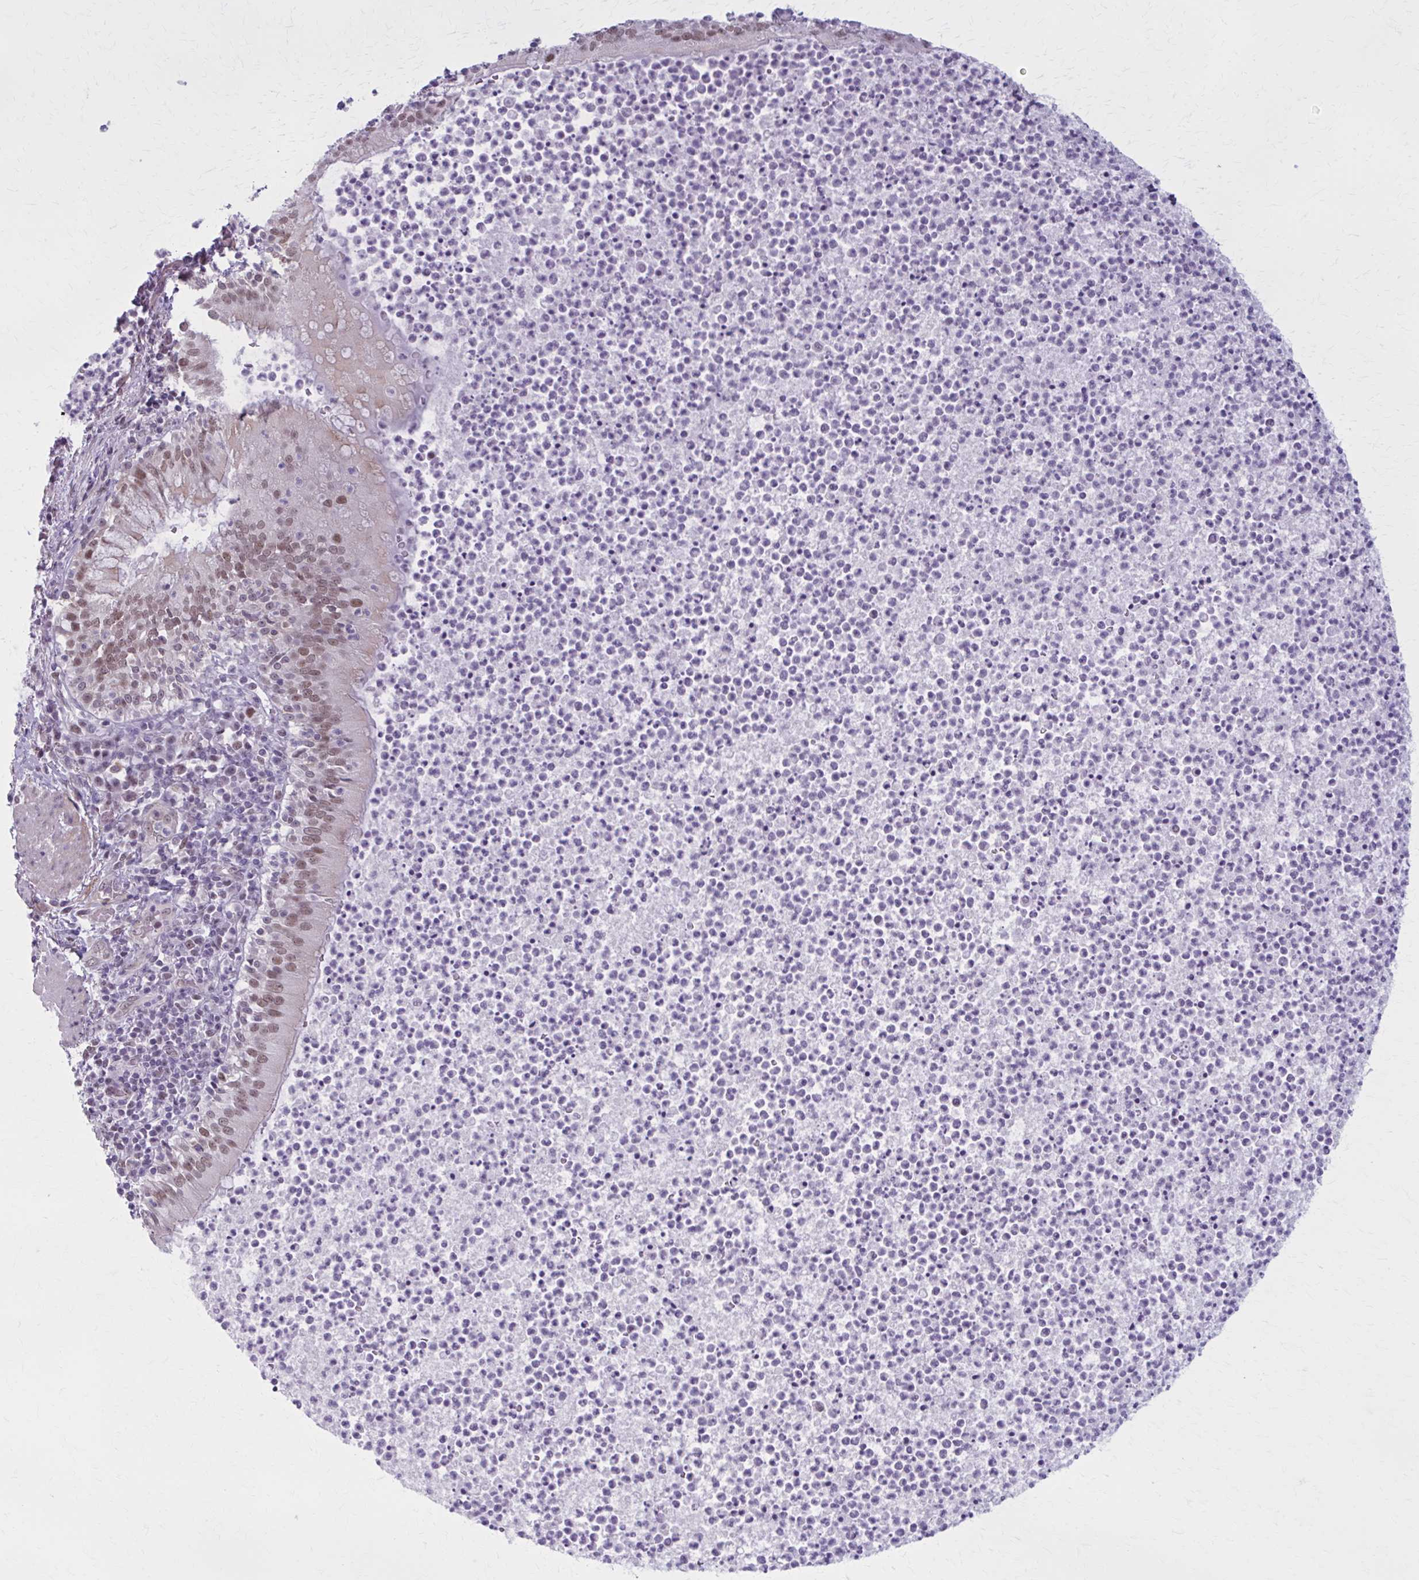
{"staining": {"intensity": "moderate", "quantity": "25%-75%", "location": "nuclear"}, "tissue": "bronchus", "cell_type": "Respiratory epithelial cells", "image_type": "normal", "snomed": [{"axis": "morphology", "description": "Normal tissue, NOS"}, {"axis": "topography", "description": "Lymph node"}, {"axis": "topography", "description": "Bronchus"}], "caption": "The image reveals staining of normal bronchus, revealing moderate nuclear protein staining (brown color) within respiratory epithelial cells.", "gene": "NUMBL", "patient": {"sex": "male", "age": 56}}